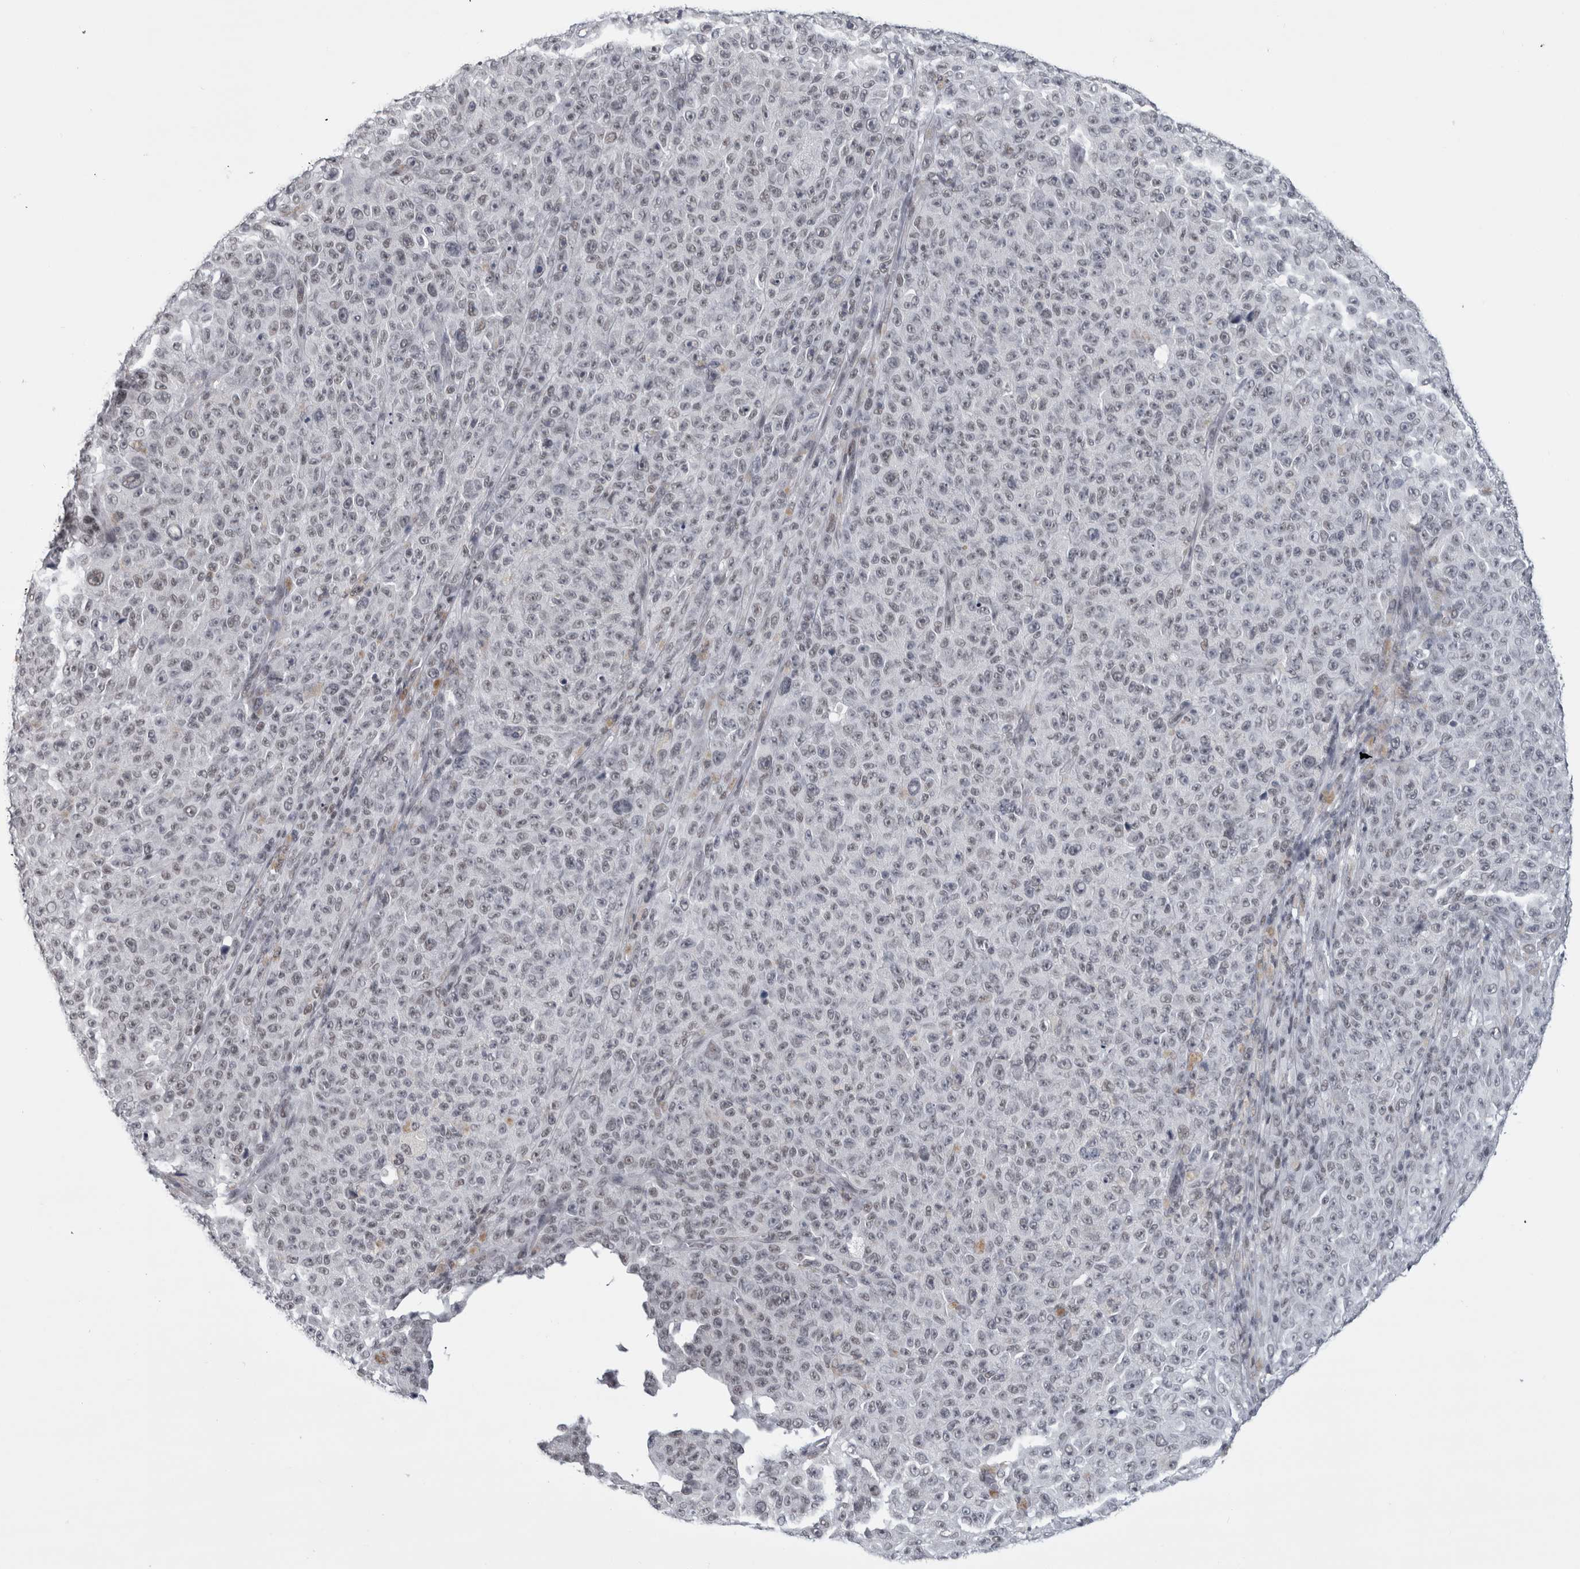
{"staining": {"intensity": "weak", "quantity": "<25%", "location": "nuclear"}, "tissue": "melanoma", "cell_type": "Tumor cells", "image_type": "cancer", "snomed": [{"axis": "morphology", "description": "Malignant melanoma, NOS"}, {"axis": "topography", "description": "Skin"}], "caption": "Immunohistochemistry (IHC) photomicrograph of human malignant melanoma stained for a protein (brown), which demonstrates no expression in tumor cells.", "gene": "ARID4B", "patient": {"sex": "female", "age": 82}}